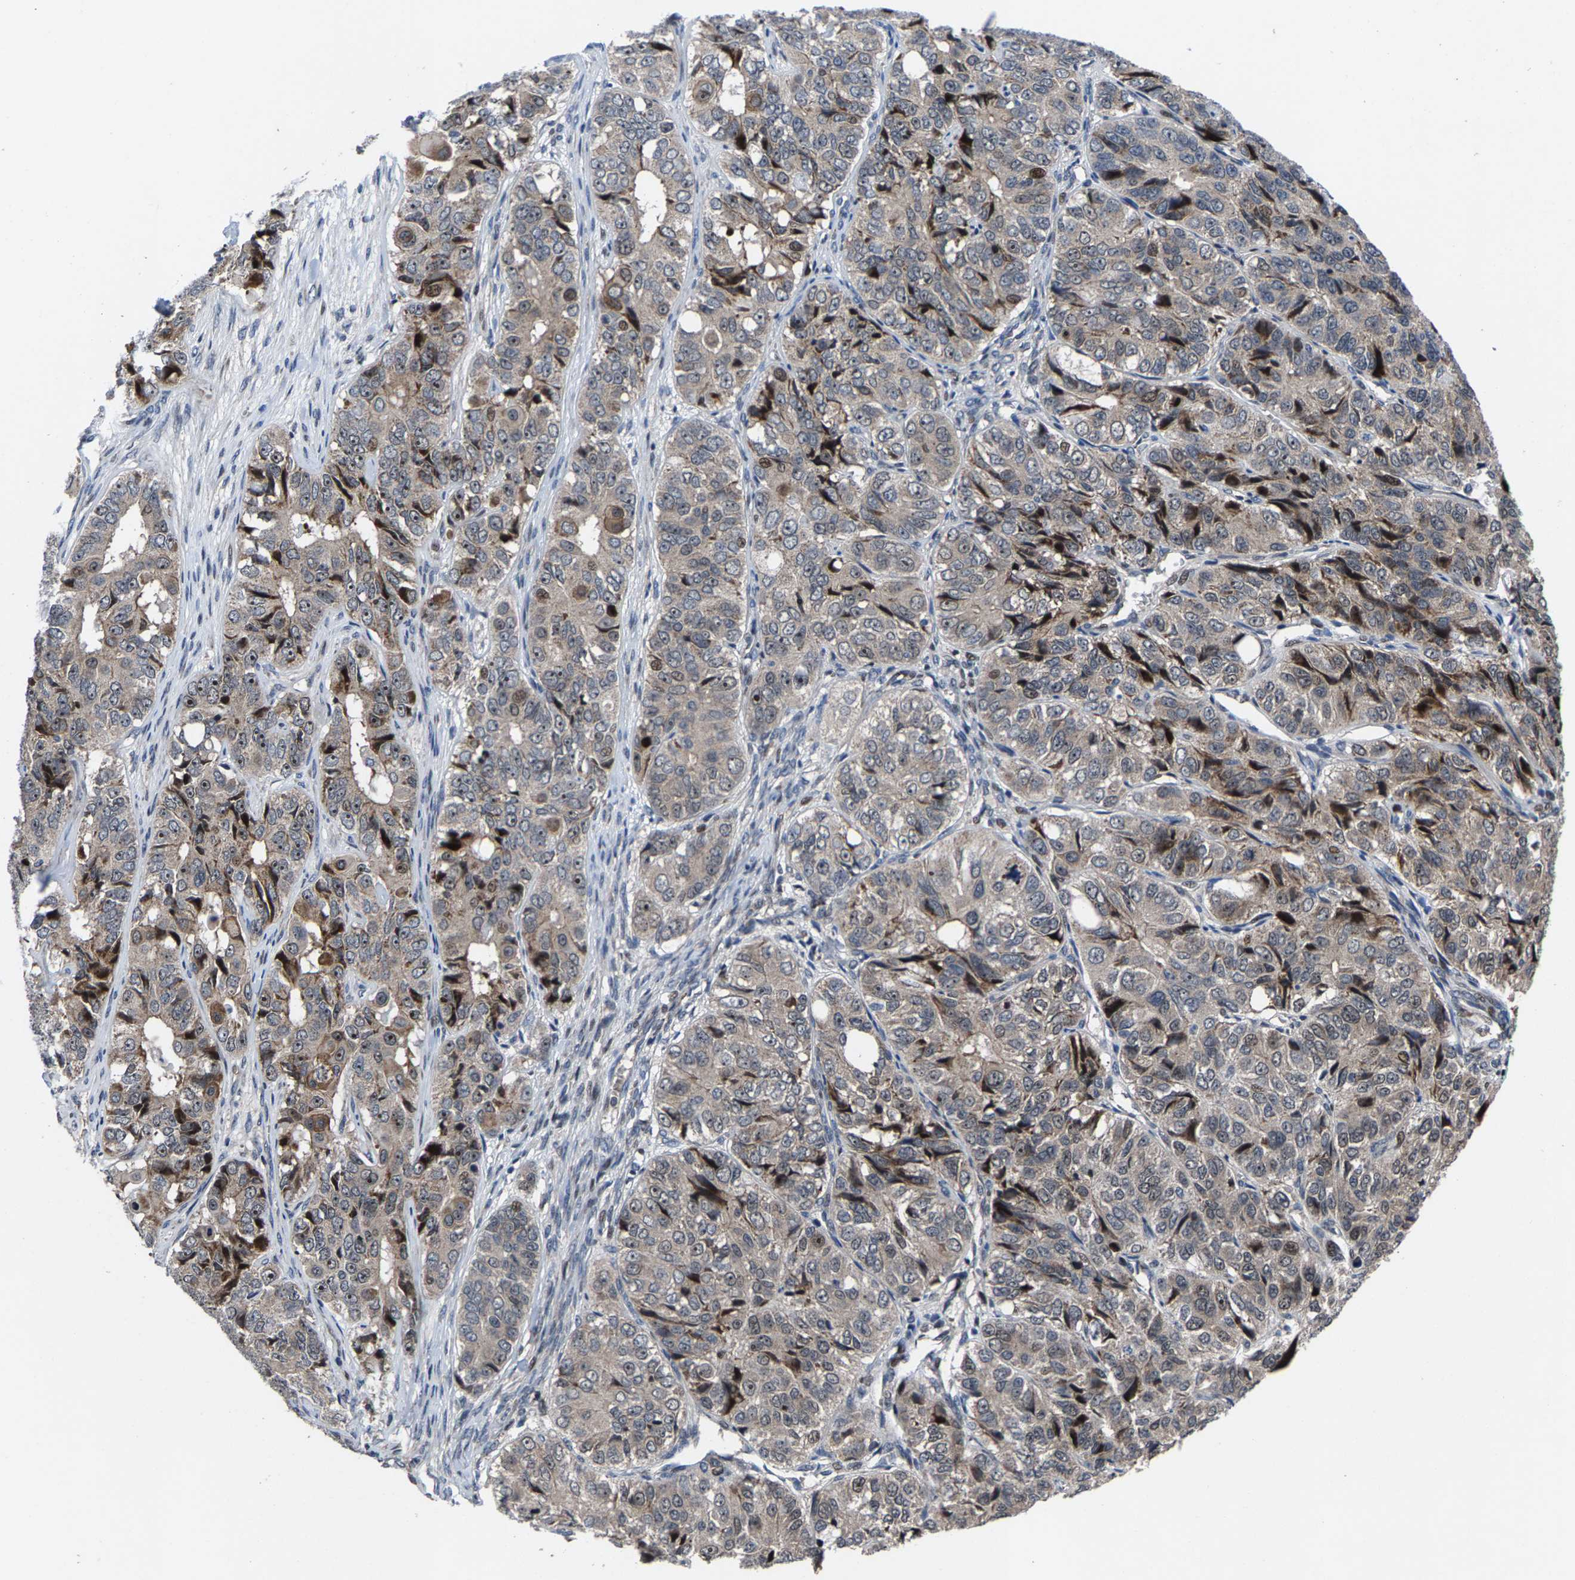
{"staining": {"intensity": "moderate", "quantity": "<25%", "location": "cytoplasmic/membranous,nuclear"}, "tissue": "ovarian cancer", "cell_type": "Tumor cells", "image_type": "cancer", "snomed": [{"axis": "morphology", "description": "Carcinoma, endometroid"}, {"axis": "topography", "description": "Ovary"}], "caption": "Immunohistochemistry of ovarian cancer (endometroid carcinoma) shows low levels of moderate cytoplasmic/membranous and nuclear staining in about <25% of tumor cells. (Stains: DAB in brown, nuclei in blue, Microscopy: brightfield microscopy at high magnification).", "gene": "HAUS6", "patient": {"sex": "female", "age": 51}}